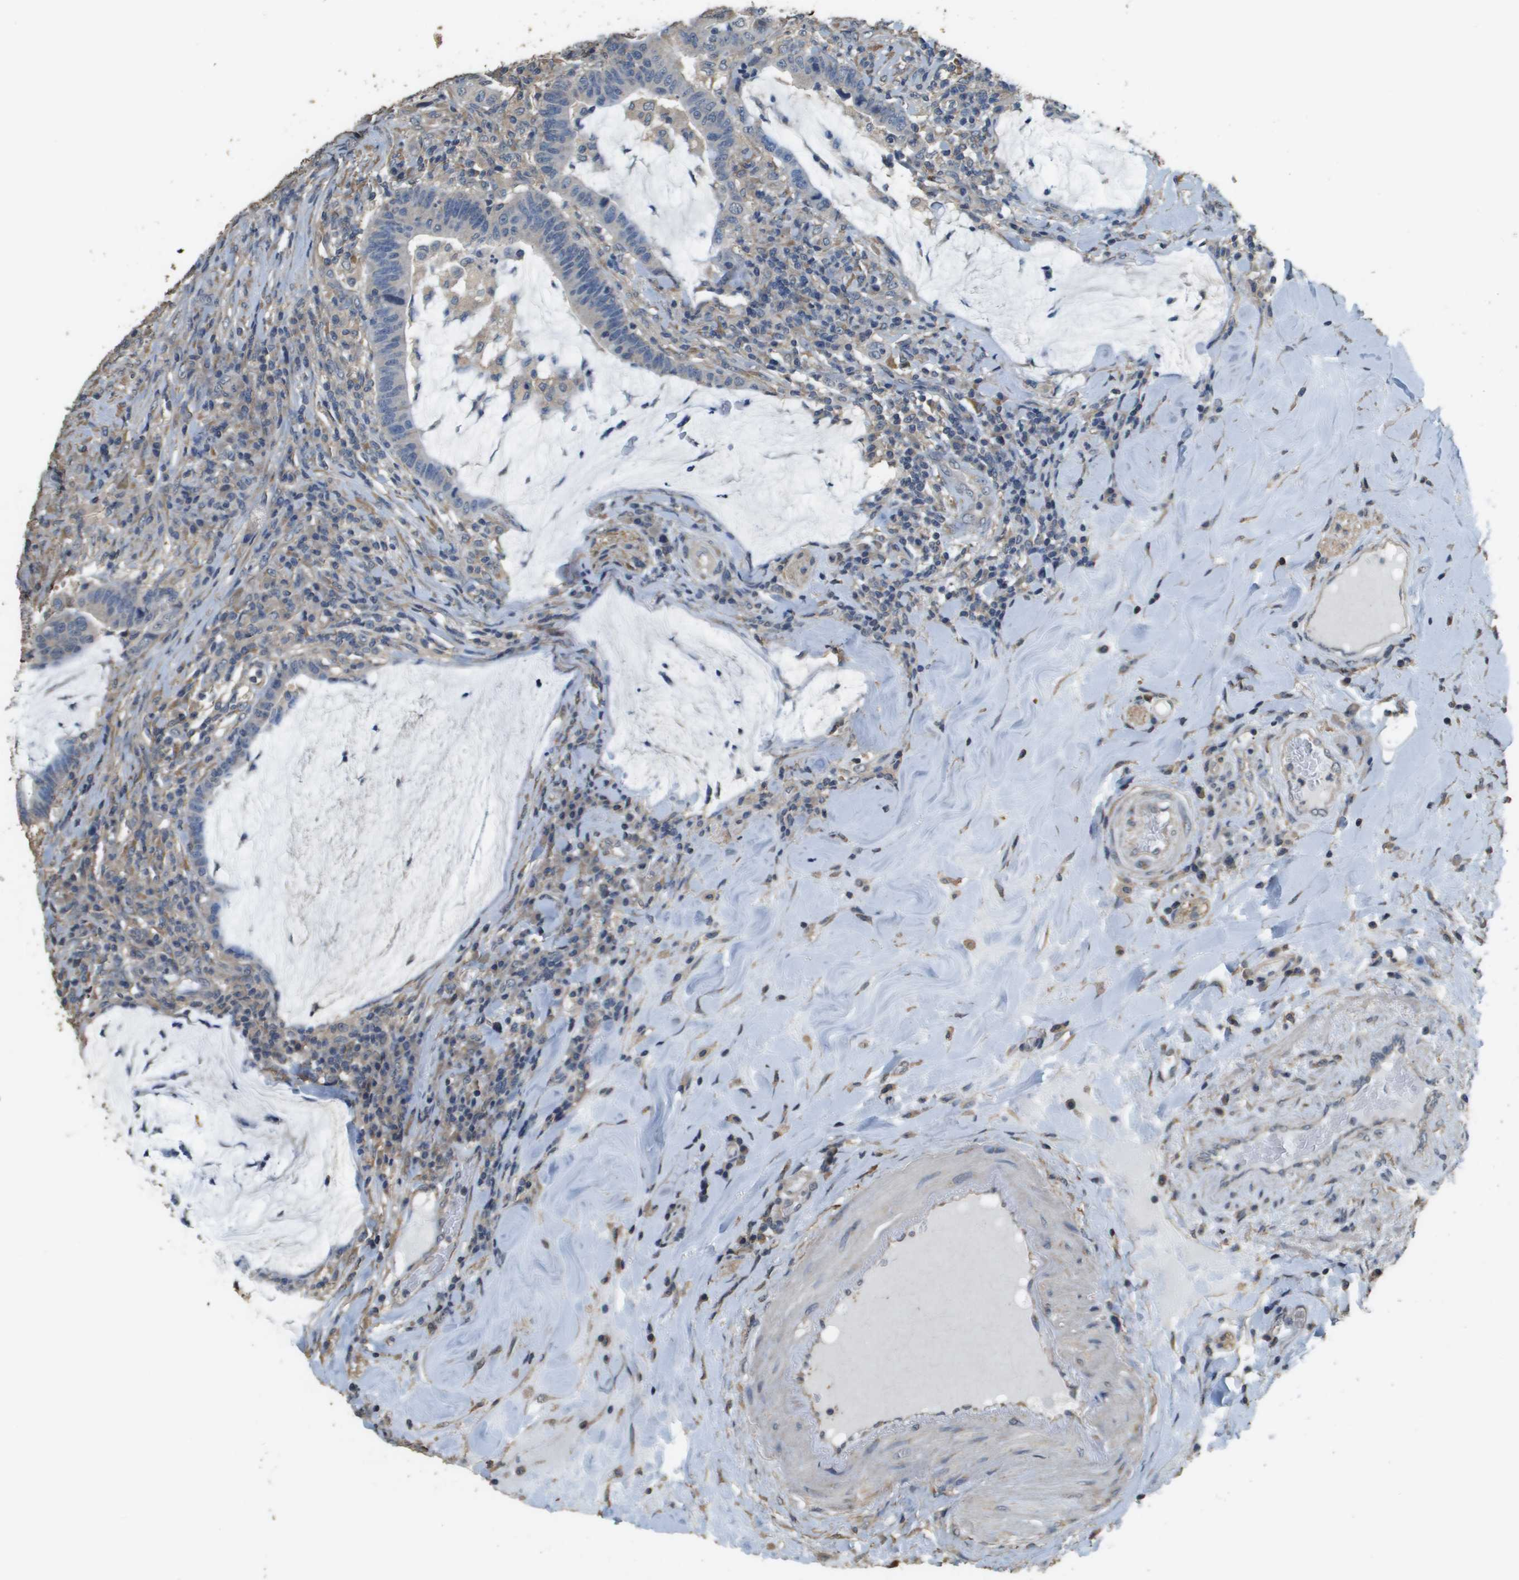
{"staining": {"intensity": "negative", "quantity": "none", "location": "none"}, "tissue": "colorectal cancer", "cell_type": "Tumor cells", "image_type": "cancer", "snomed": [{"axis": "morphology", "description": "Normal tissue, NOS"}, {"axis": "morphology", "description": "Adenocarcinoma, NOS"}, {"axis": "topography", "description": "Colon"}], "caption": "High magnification brightfield microscopy of colorectal cancer (adenocarcinoma) stained with DAB (brown) and counterstained with hematoxylin (blue): tumor cells show no significant staining. (DAB immunohistochemistry visualized using brightfield microscopy, high magnification).", "gene": "RAB6B", "patient": {"sex": "female", "age": 66}}